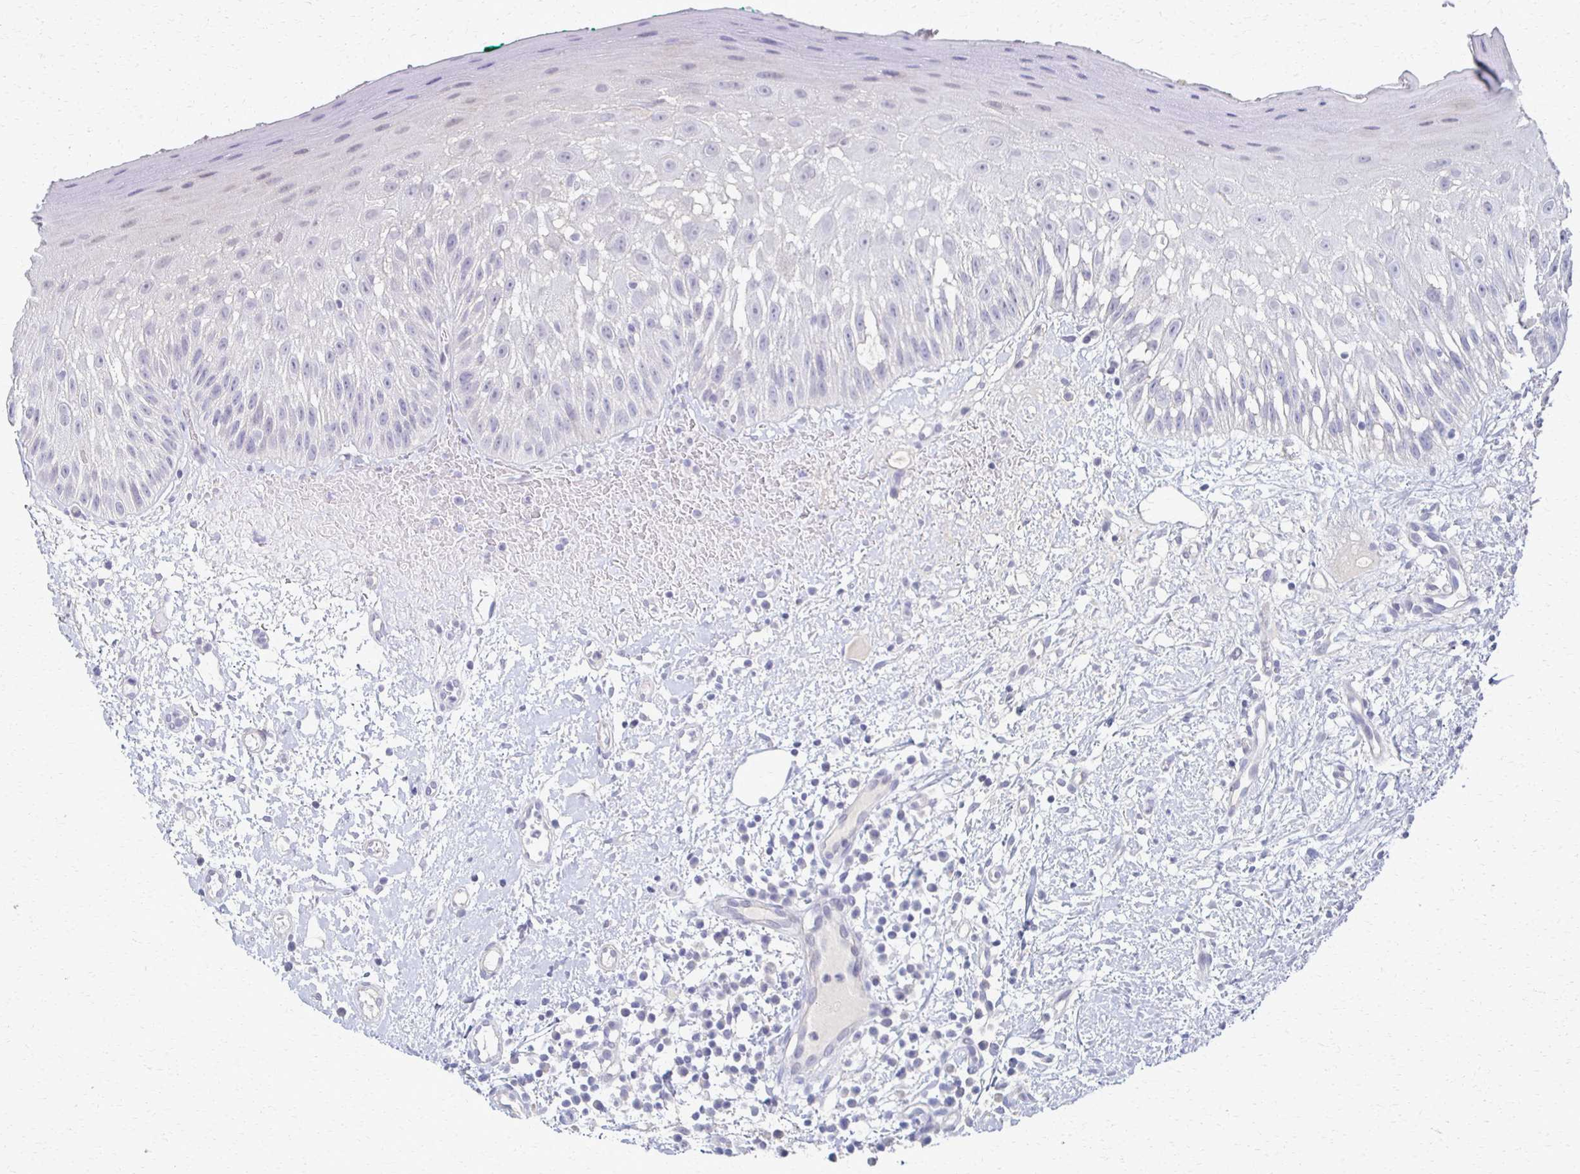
{"staining": {"intensity": "negative", "quantity": "none", "location": "none"}, "tissue": "oral mucosa", "cell_type": "Squamous epithelial cells", "image_type": "normal", "snomed": [{"axis": "morphology", "description": "Normal tissue, NOS"}, {"axis": "topography", "description": "Oral tissue"}, {"axis": "topography", "description": "Tounge, NOS"}], "caption": "A photomicrograph of oral mucosa stained for a protein shows no brown staining in squamous epithelial cells. (DAB IHC with hematoxylin counter stain).", "gene": "FOXO4", "patient": {"sex": "male", "age": 83}}